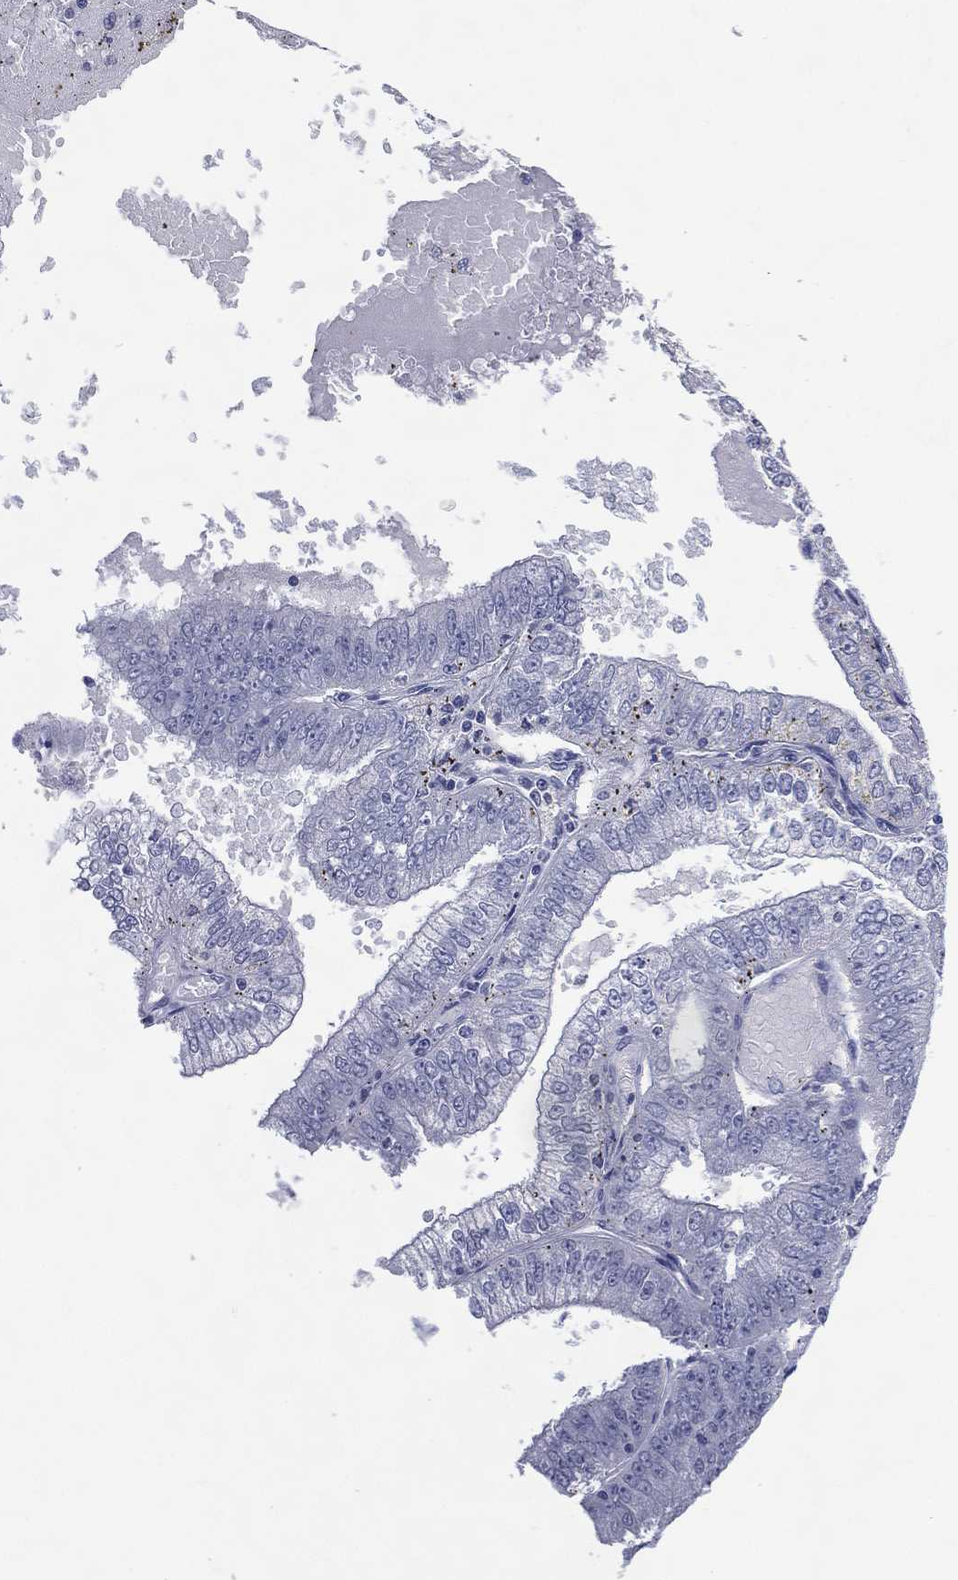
{"staining": {"intensity": "negative", "quantity": "none", "location": "none"}, "tissue": "endometrial cancer", "cell_type": "Tumor cells", "image_type": "cancer", "snomed": [{"axis": "morphology", "description": "Adenocarcinoma, NOS"}, {"axis": "topography", "description": "Endometrium"}], "caption": "This is a image of immunohistochemistry staining of endometrial cancer, which shows no positivity in tumor cells.", "gene": "KRT35", "patient": {"sex": "female", "age": 66}}